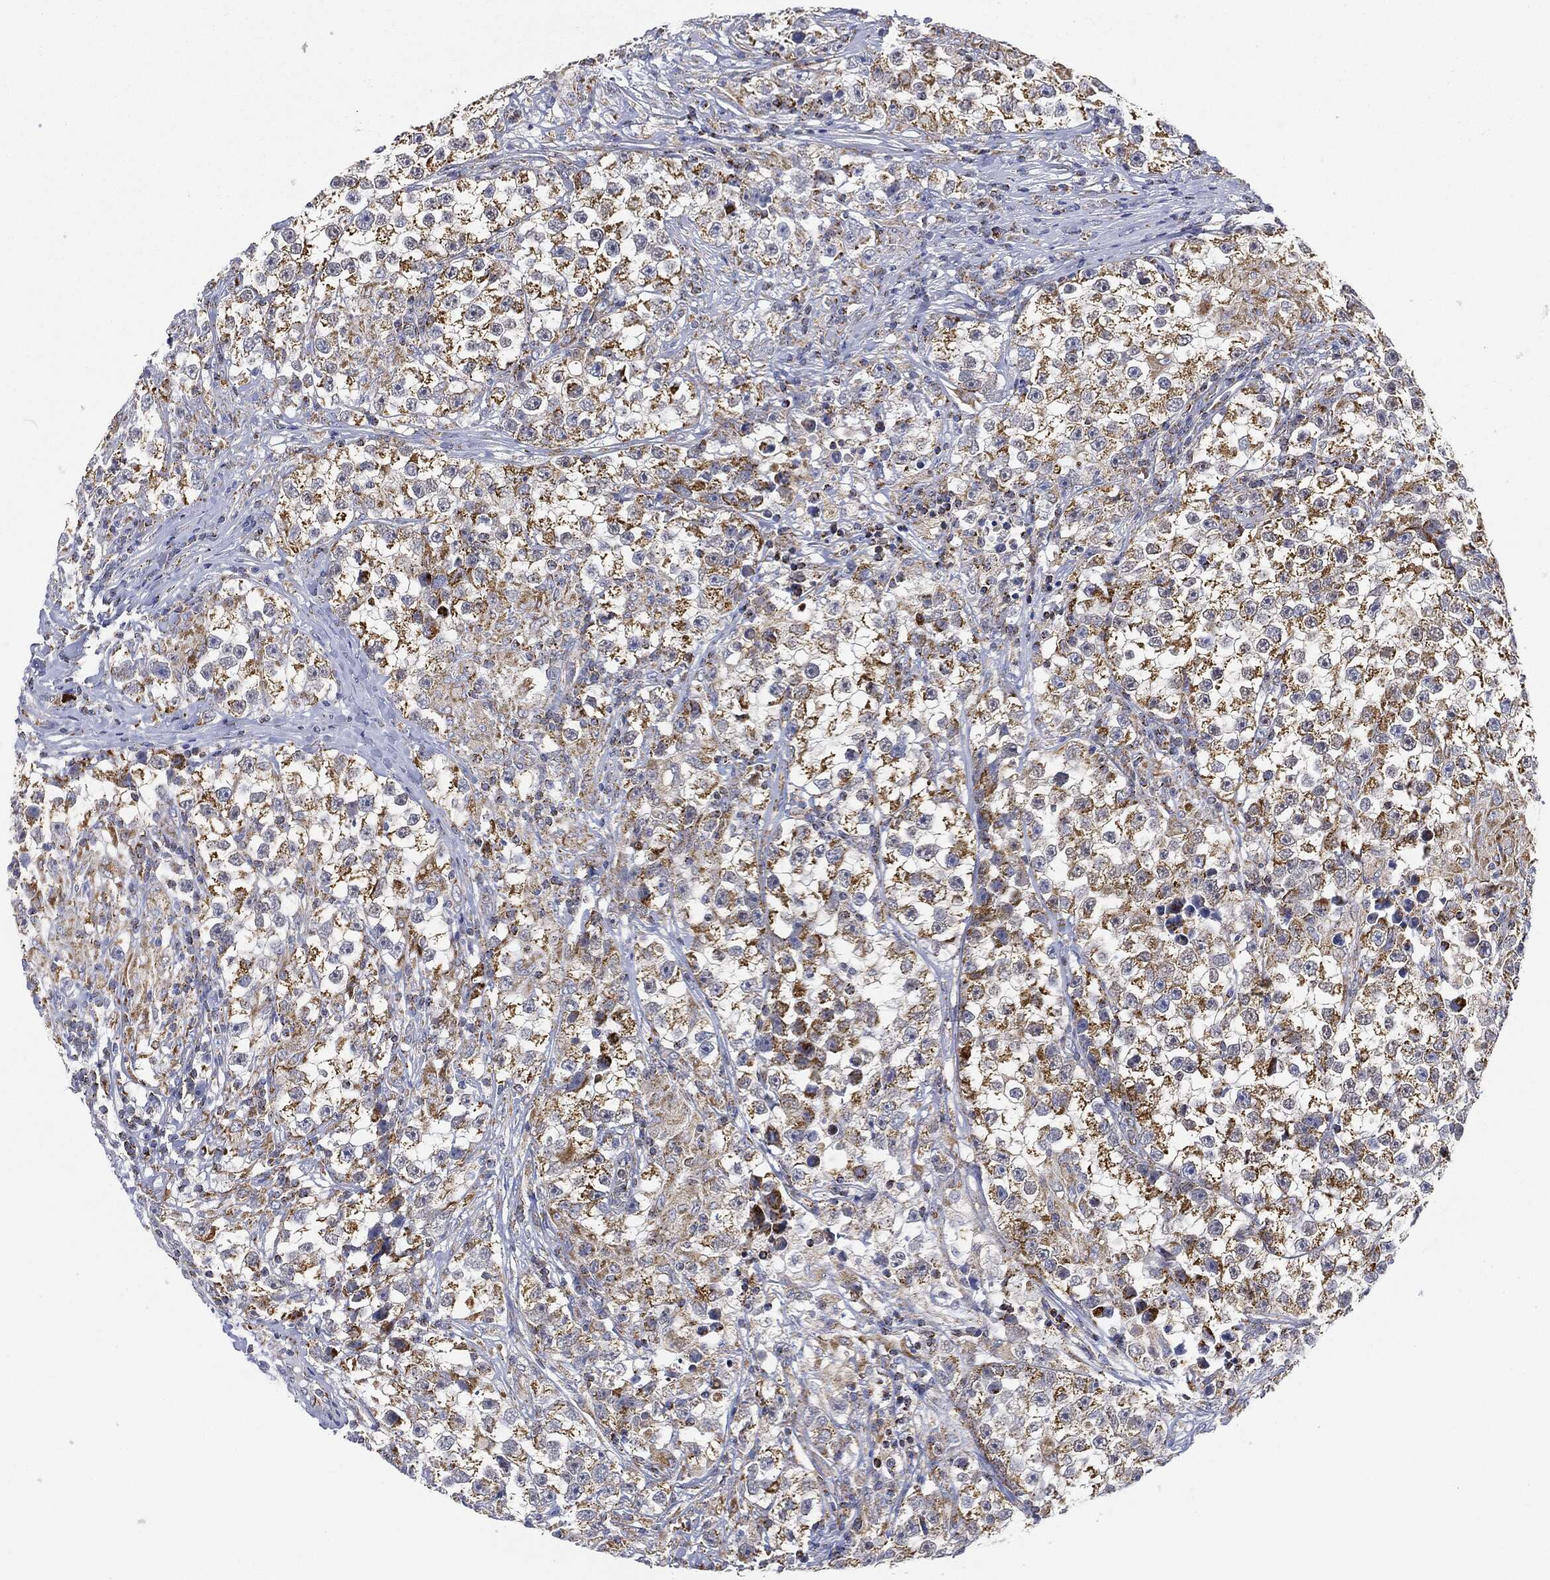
{"staining": {"intensity": "strong", "quantity": ">75%", "location": "cytoplasmic/membranous"}, "tissue": "testis cancer", "cell_type": "Tumor cells", "image_type": "cancer", "snomed": [{"axis": "morphology", "description": "Seminoma, NOS"}, {"axis": "topography", "description": "Testis"}], "caption": "Immunohistochemical staining of testis cancer (seminoma) reveals high levels of strong cytoplasmic/membranous protein expression in about >75% of tumor cells. The staining was performed using DAB to visualize the protein expression in brown, while the nuclei were stained in blue with hematoxylin (Magnification: 20x).", "gene": "CAPN15", "patient": {"sex": "male", "age": 46}}